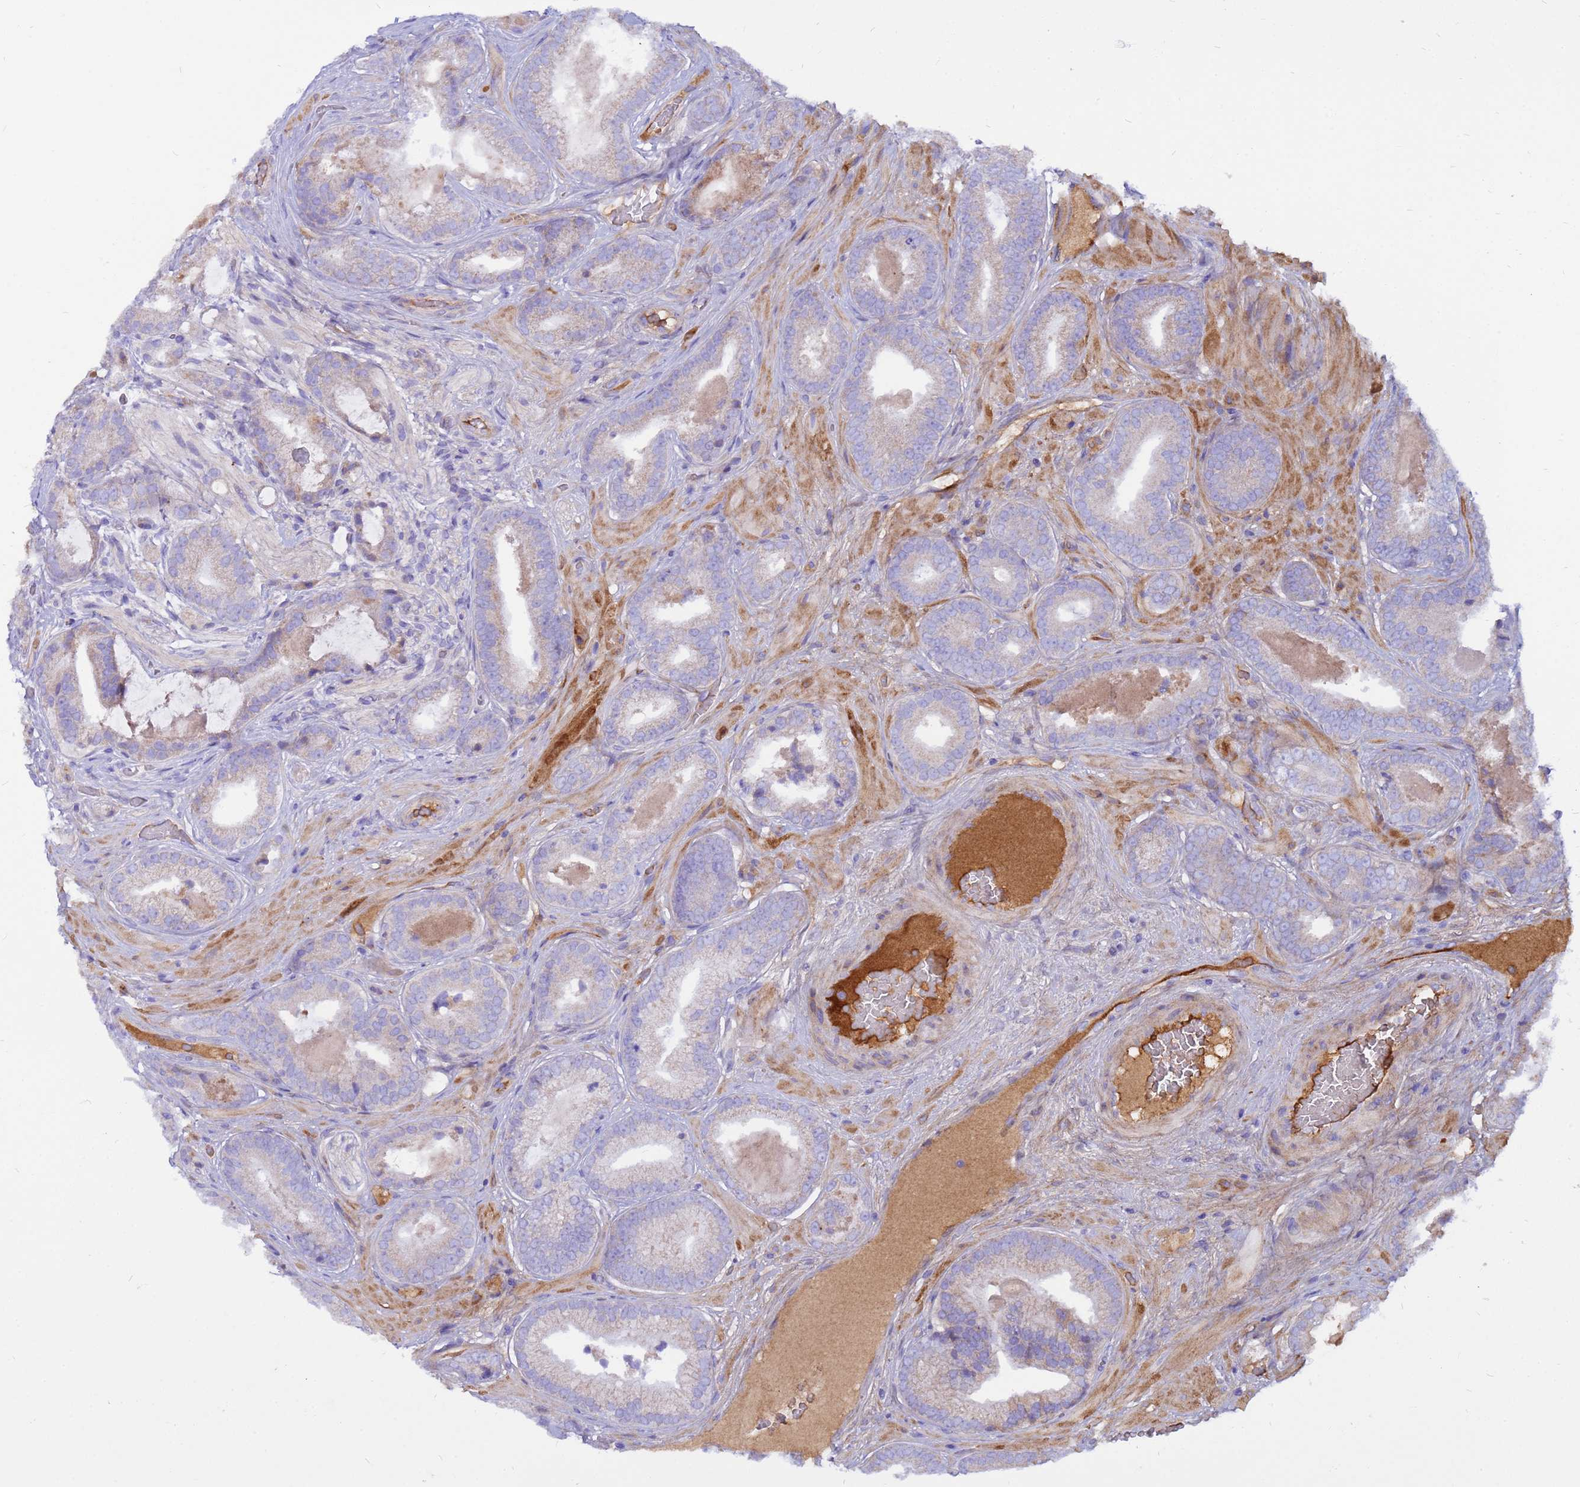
{"staining": {"intensity": "moderate", "quantity": "<25%", "location": "cytoplasmic/membranous"}, "tissue": "prostate cancer", "cell_type": "Tumor cells", "image_type": "cancer", "snomed": [{"axis": "morphology", "description": "Adenocarcinoma, Low grade"}, {"axis": "topography", "description": "Prostate"}], "caption": "Adenocarcinoma (low-grade) (prostate) stained for a protein (brown) exhibits moderate cytoplasmic/membranous positive expression in about <25% of tumor cells.", "gene": "CRHBP", "patient": {"sex": "male", "age": 57}}